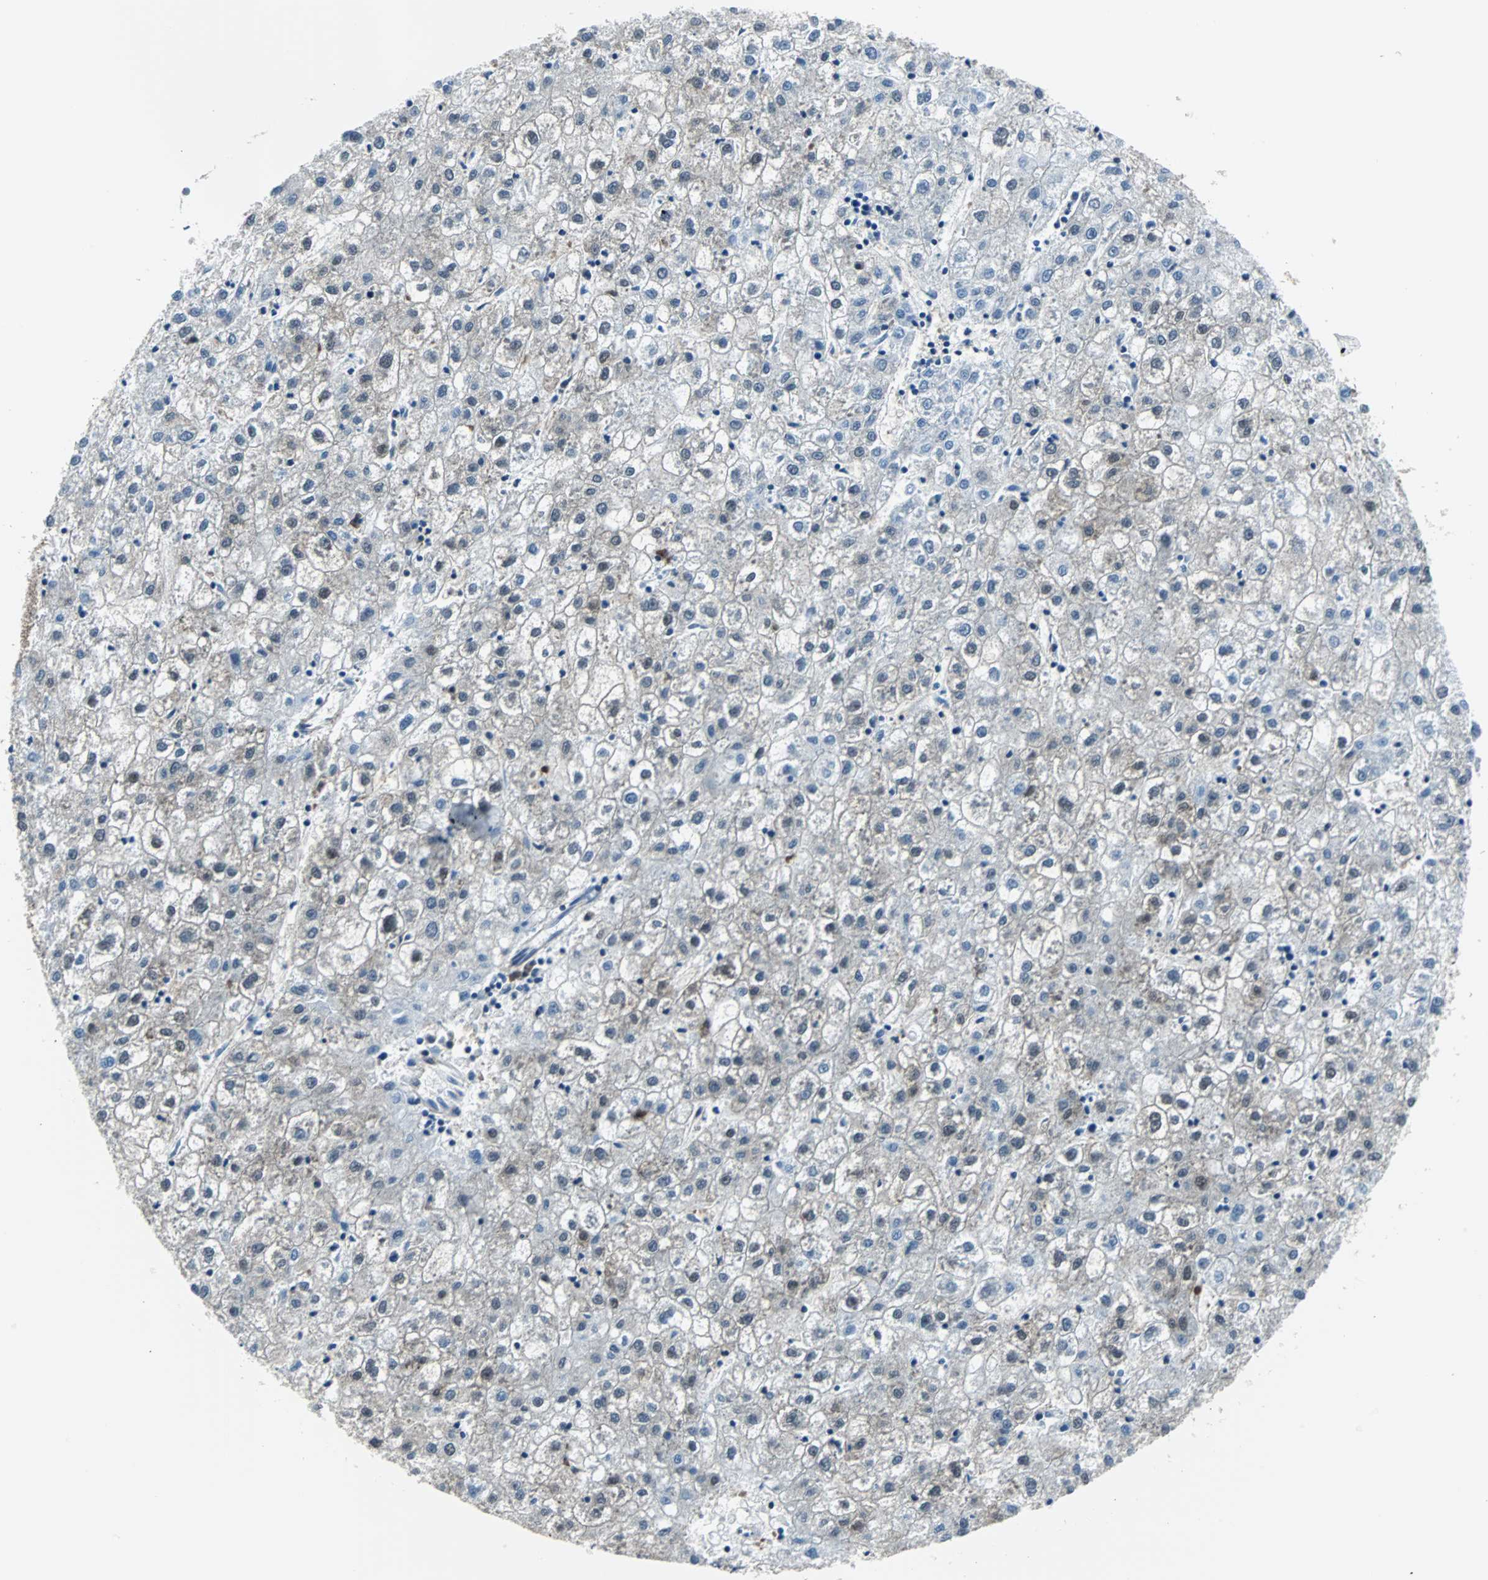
{"staining": {"intensity": "weak", "quantity": "<25%", "location": "cytoplasmic/membranous"}, "tissue": "liver cancer", "cell_type": "Tumor cells", "image_type": "cancer", "snomed": [{"axis": "morphology", "description": "Carcinoma, Hepatocellular, NOS"}, {"axis": "topography", "description": "Liver"}], "caption": "Immunohistochemistry image of liver cancer stained for a protein (brown), which shows no expression in tumor cells.", "gene": "VCP", "patient": {"sex": "male", "age": 72}}